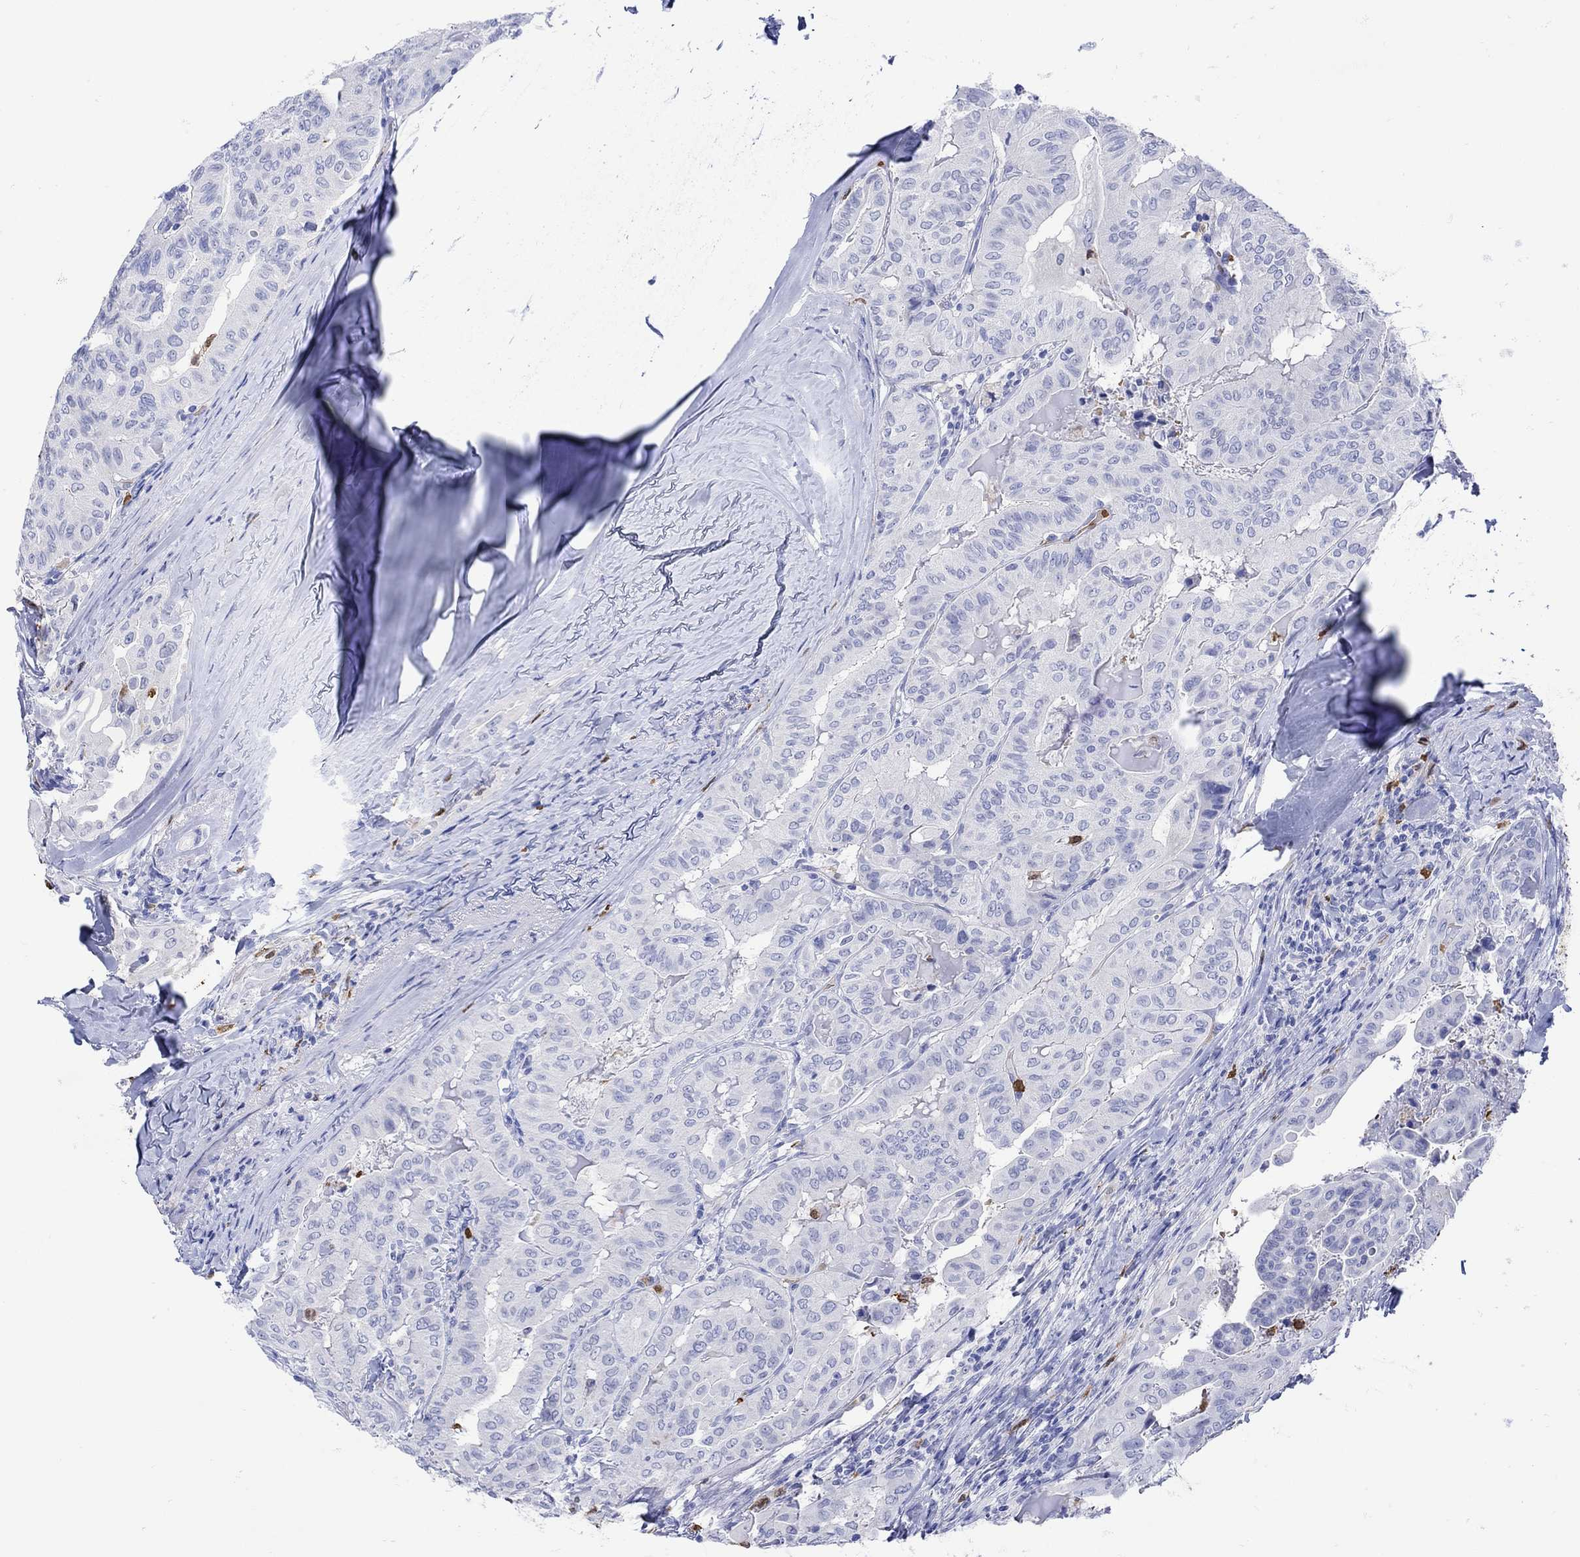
{"staining": {"intensity": "negative", "quantity": "none", "location": "none"}, "tissue": "thyroid cancer", "cell_type": "Tumor cells", "image_type": "cancer", "snomed": [{"axis": "morphology", "description": "Papillary adenocarcinoma, NOS"}, {"axis": "topography", "description": "Thyroid gland"}], "caption": "Human thyroid papillary adenocarcinoma stained for a protein using immunohistochemistry reveals no positivity in tumor cells.", "gene": "LINGO3", "patient": {"sex": "female", "age": 68}}